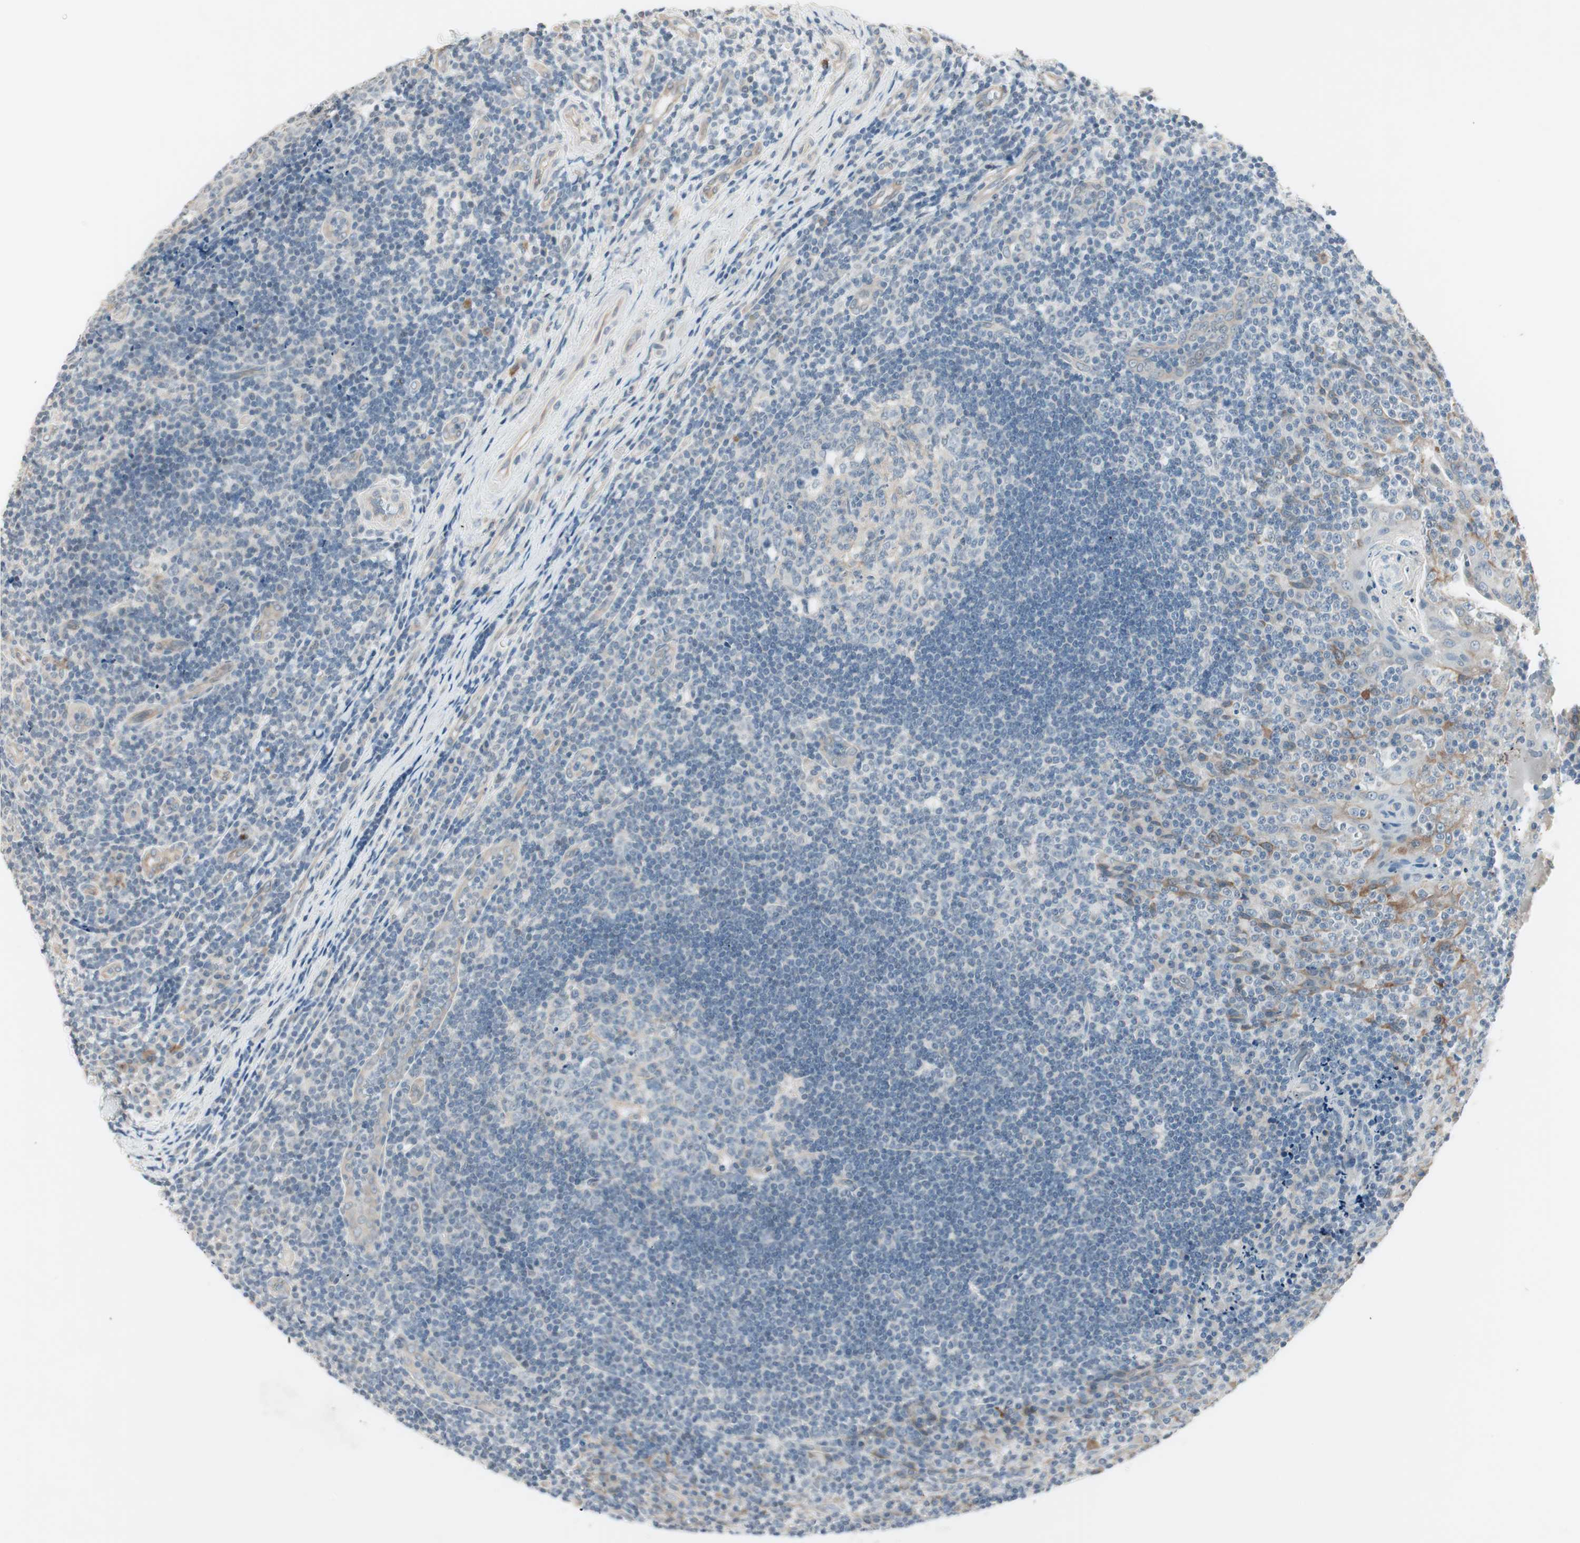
{"staining": {"intensity": "negative", "quantity": "none", "location": "none"}, "tissue": "tonsil", "cell_type": "Germinal center cells", "image_type": "normal", "snomed": [{"axis": "morphology", "description": "Normal tissue, NOS"}, {"axis": "topography", "description": "Tonsil"}], "caption": "Benign tonsil was stained to show a protein in brown. There is no significant expression in germinal center cells.", "gene": "ITGB4", "patient": {"sex": "female", "age": 40}}